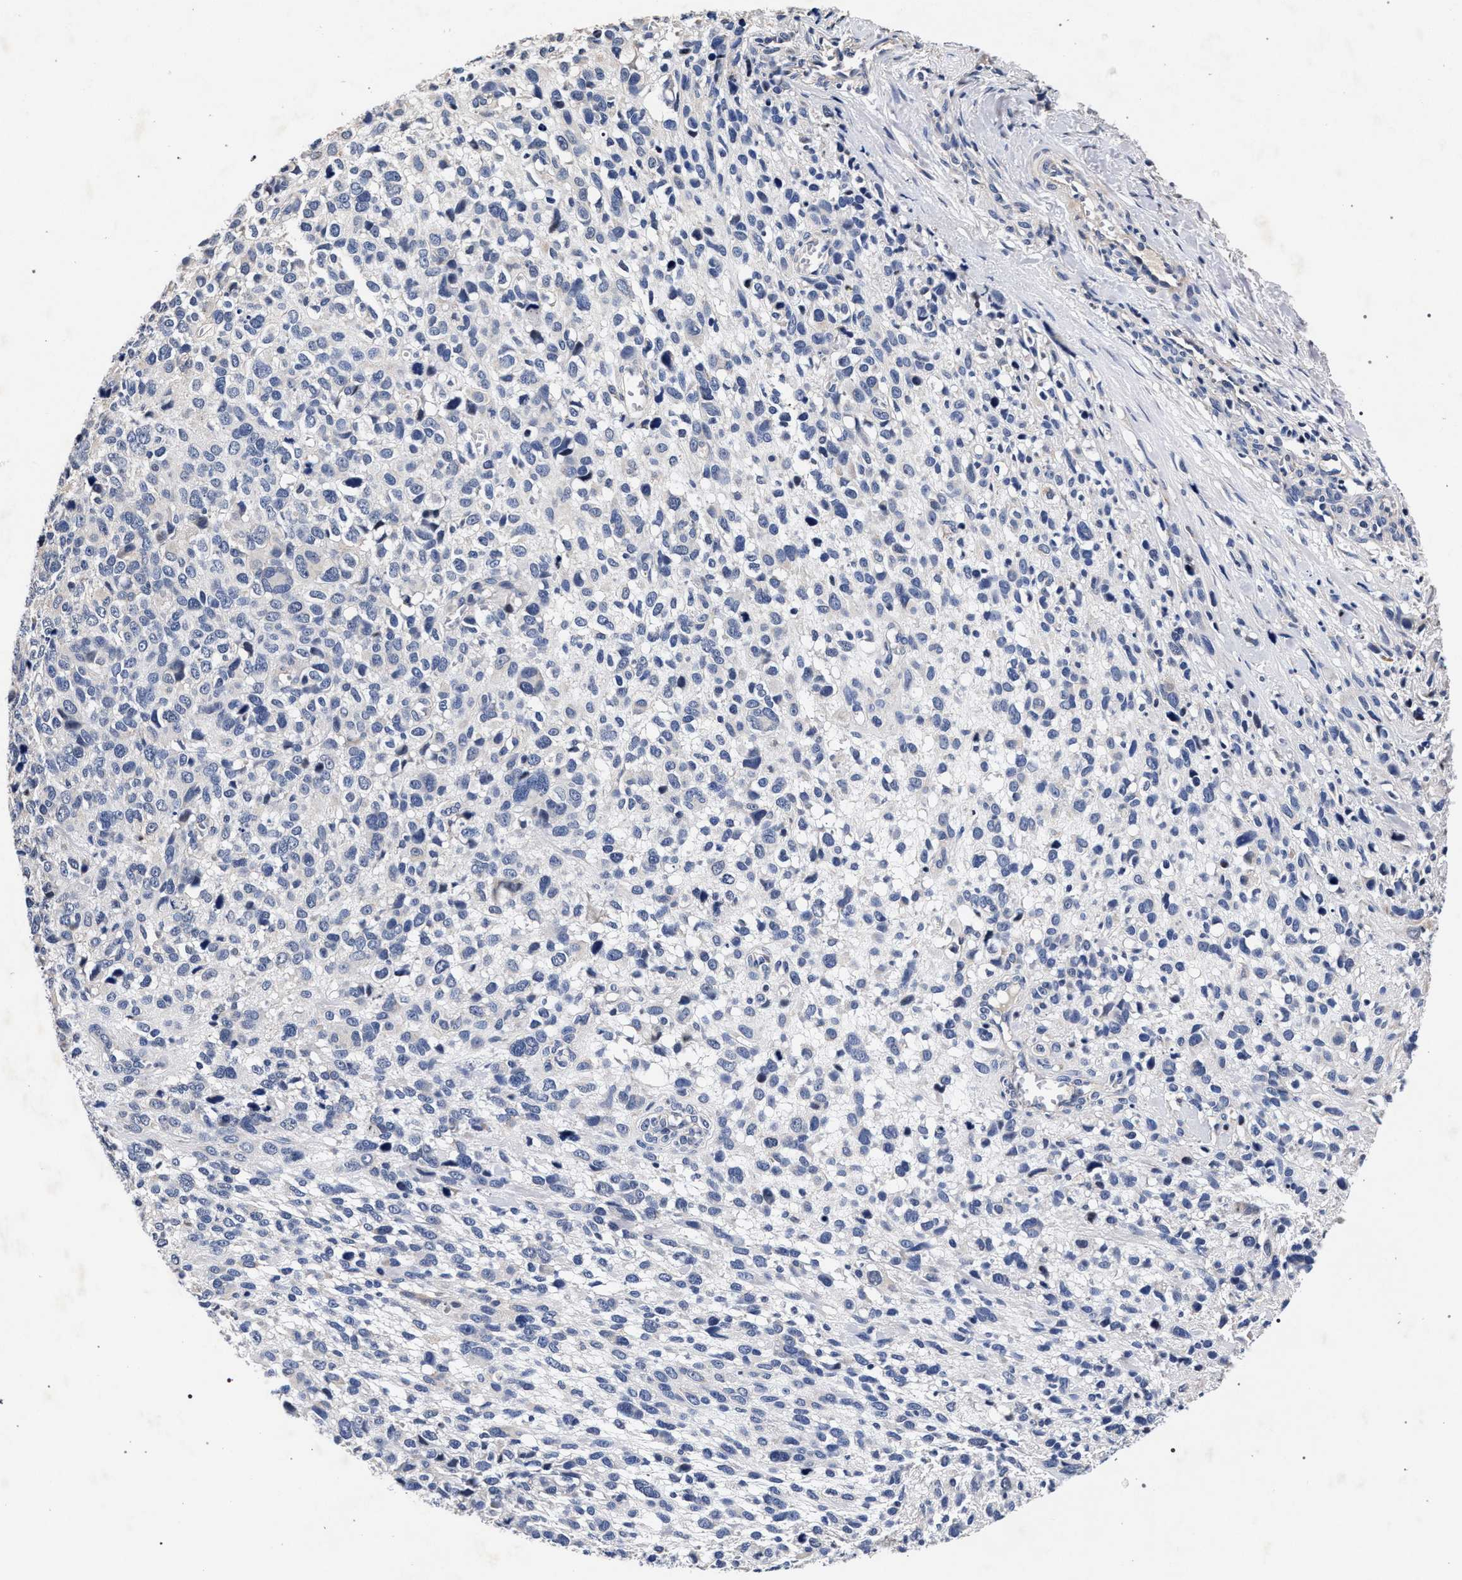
{"staining": {"intensity": "negative", "quantity": "none", "location": "none"}, "tissue": "melanoma", "cell_type": "Tumor cells", "image_type": "cancer", "snomed": [{"axis": "morphology", "description": "Malignant melanoma, NOS"}, {"axis": "topography", "description": "Skin"}], "caption": "Tumor cells are negative for protein expression in human melanoma.", "gene": "CFAP95", "patient": {"sex": "female", "age": 55}}